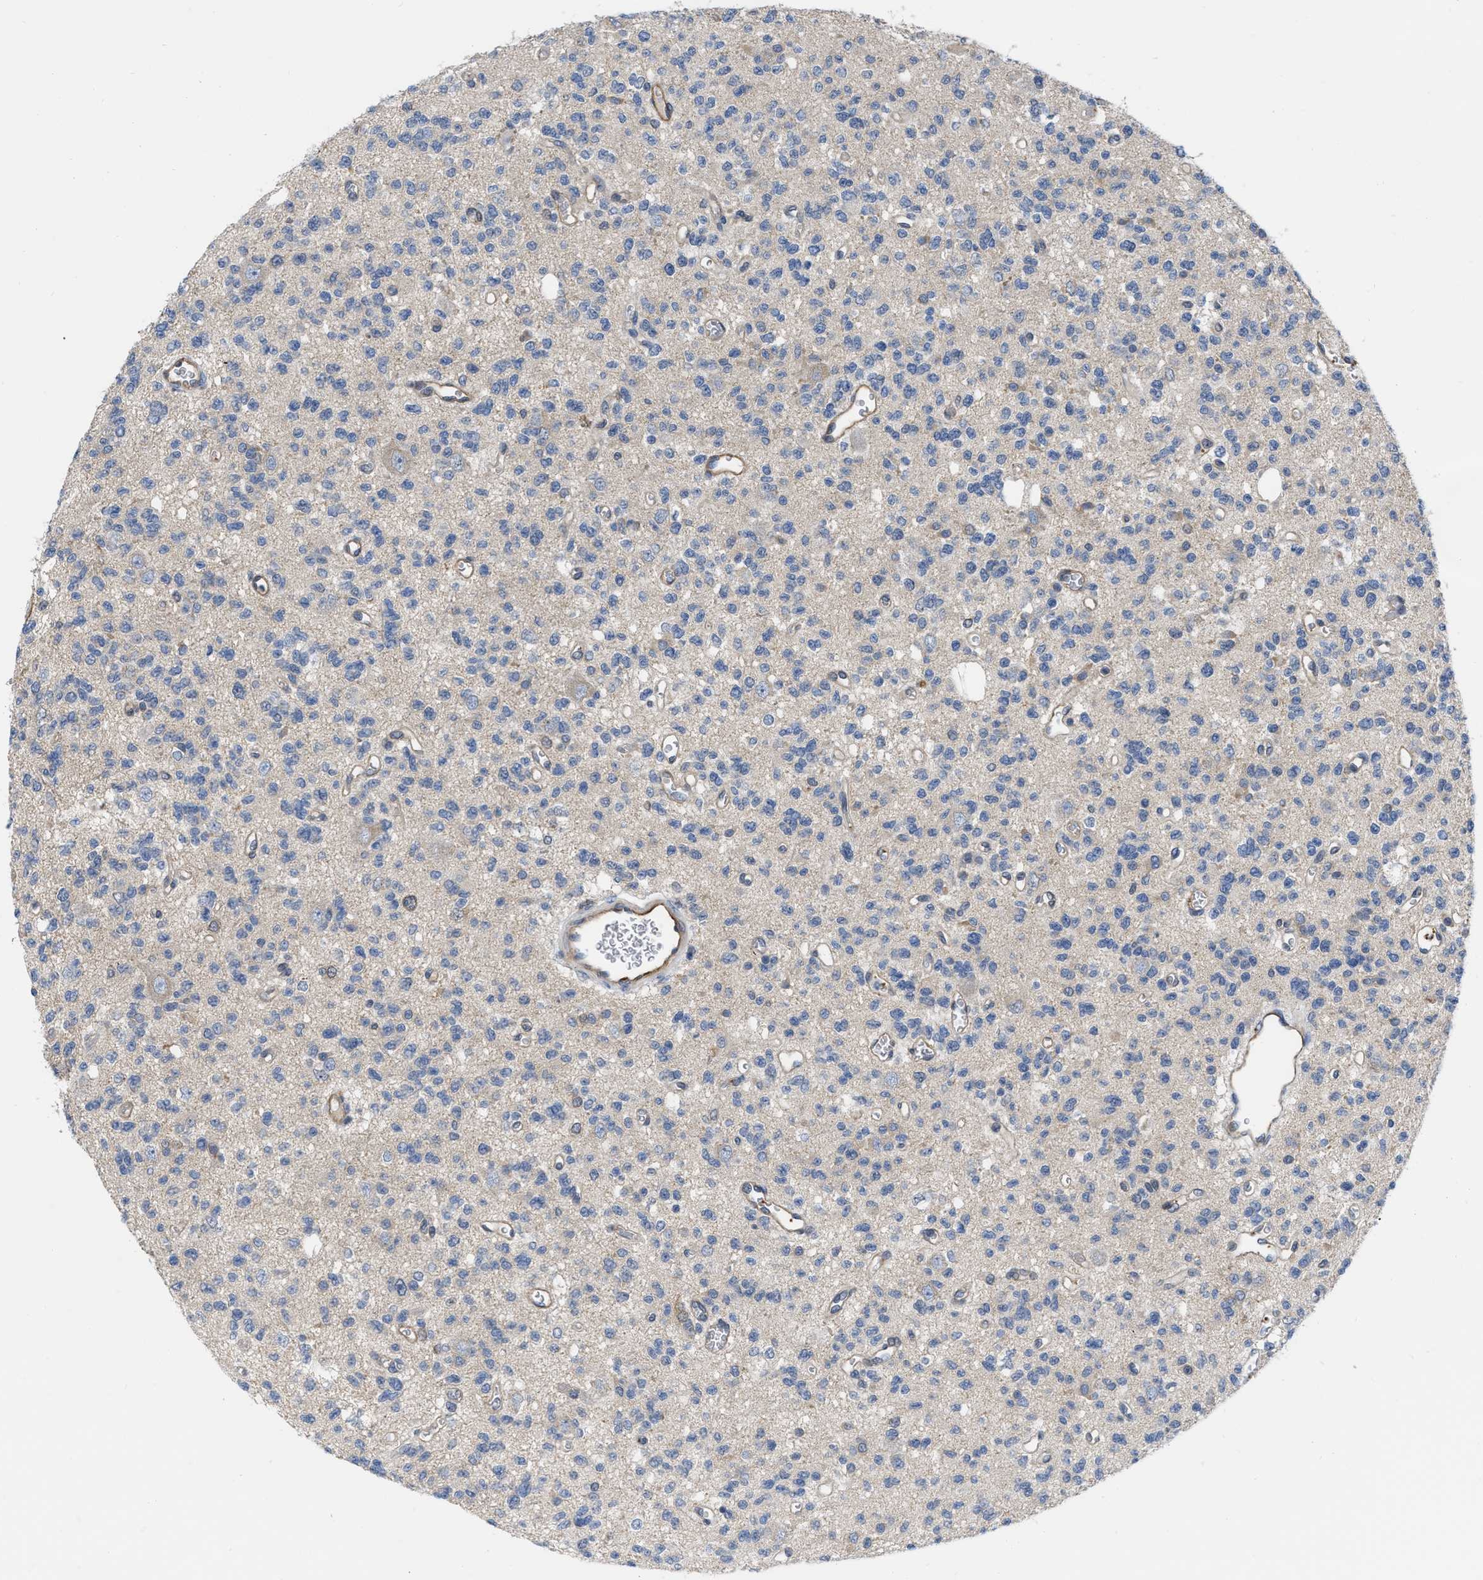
{"staining": {"intensity": "negative", "quantity": "none", "location": "none"}, "tissue": "glioma", "cell_type": "Tumor cells", "image_type": "cancer", "snomed": [{"axis": "morphology", "description": "Glioma, malignant, Low grade"}, {"axis": "topography", "description": "Brain"}], "caption": "Tumor cells show no significant positivity in glioma.", "gene": "NAPEPLD", "patient": {"sex": "male", "age": 38}}